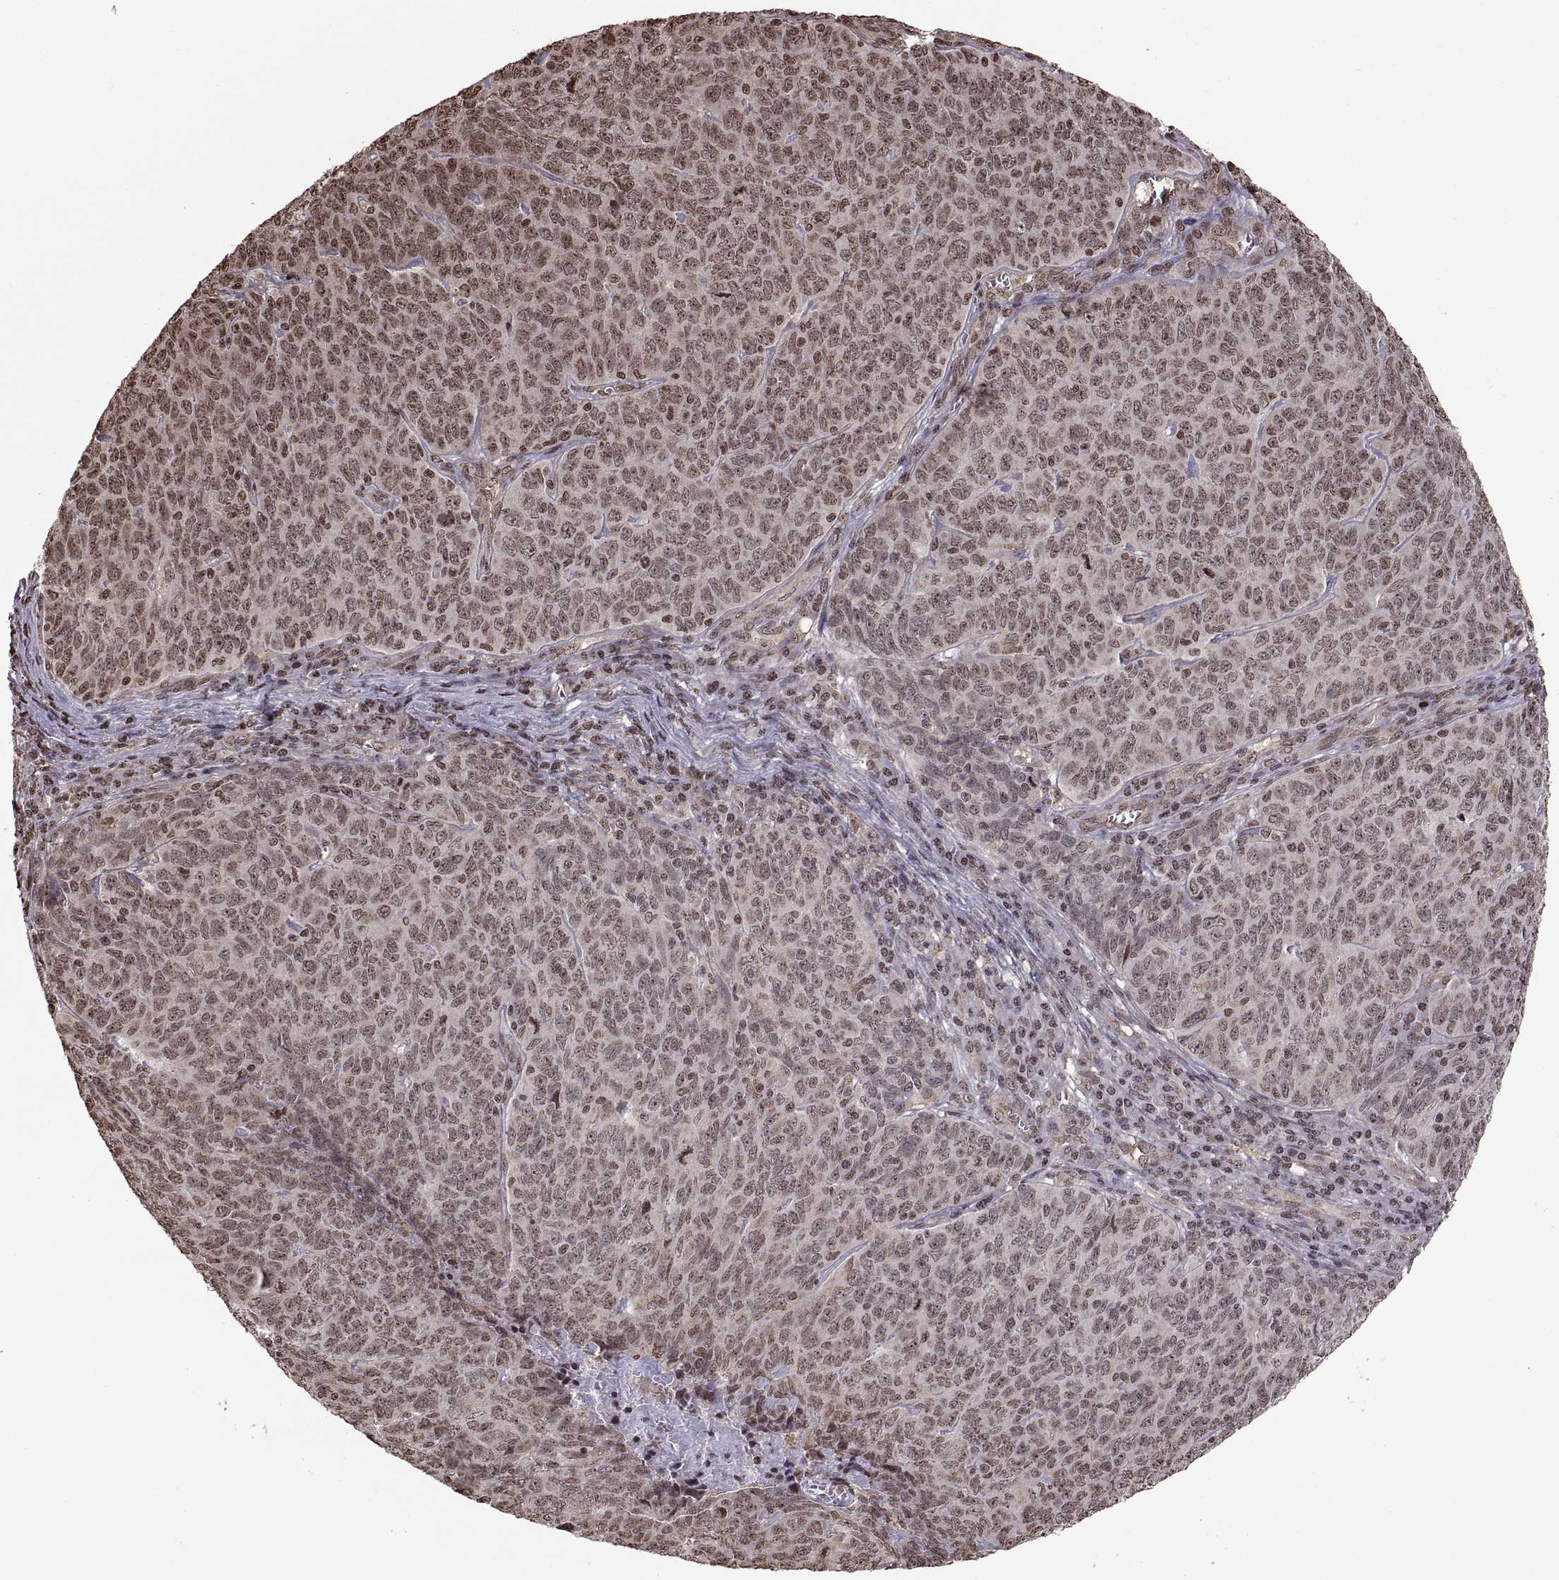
{"staining": {"intensity": "weak", "quantity": "25%-75%", "location": "nuclear"}, "tissue": "skin cancer", "cell_type": "Tumor cells", "image_type": "cancer", "snomed": [{"axis": "morphology", "description": "Squamous cell carcinoma, NOS"}, {"axis": "topography", "description": "Skin"}, {"axis": "topography", "description": "Anal"}], "caption": "Protein expression analysis of human skin cancer (squamous cell carcinoma) reveals weak nuclear expression in approximately 25%-75% of tumor cells.", "gene": "ARRB1", "patient": {"sex": "female", "age": 51}}